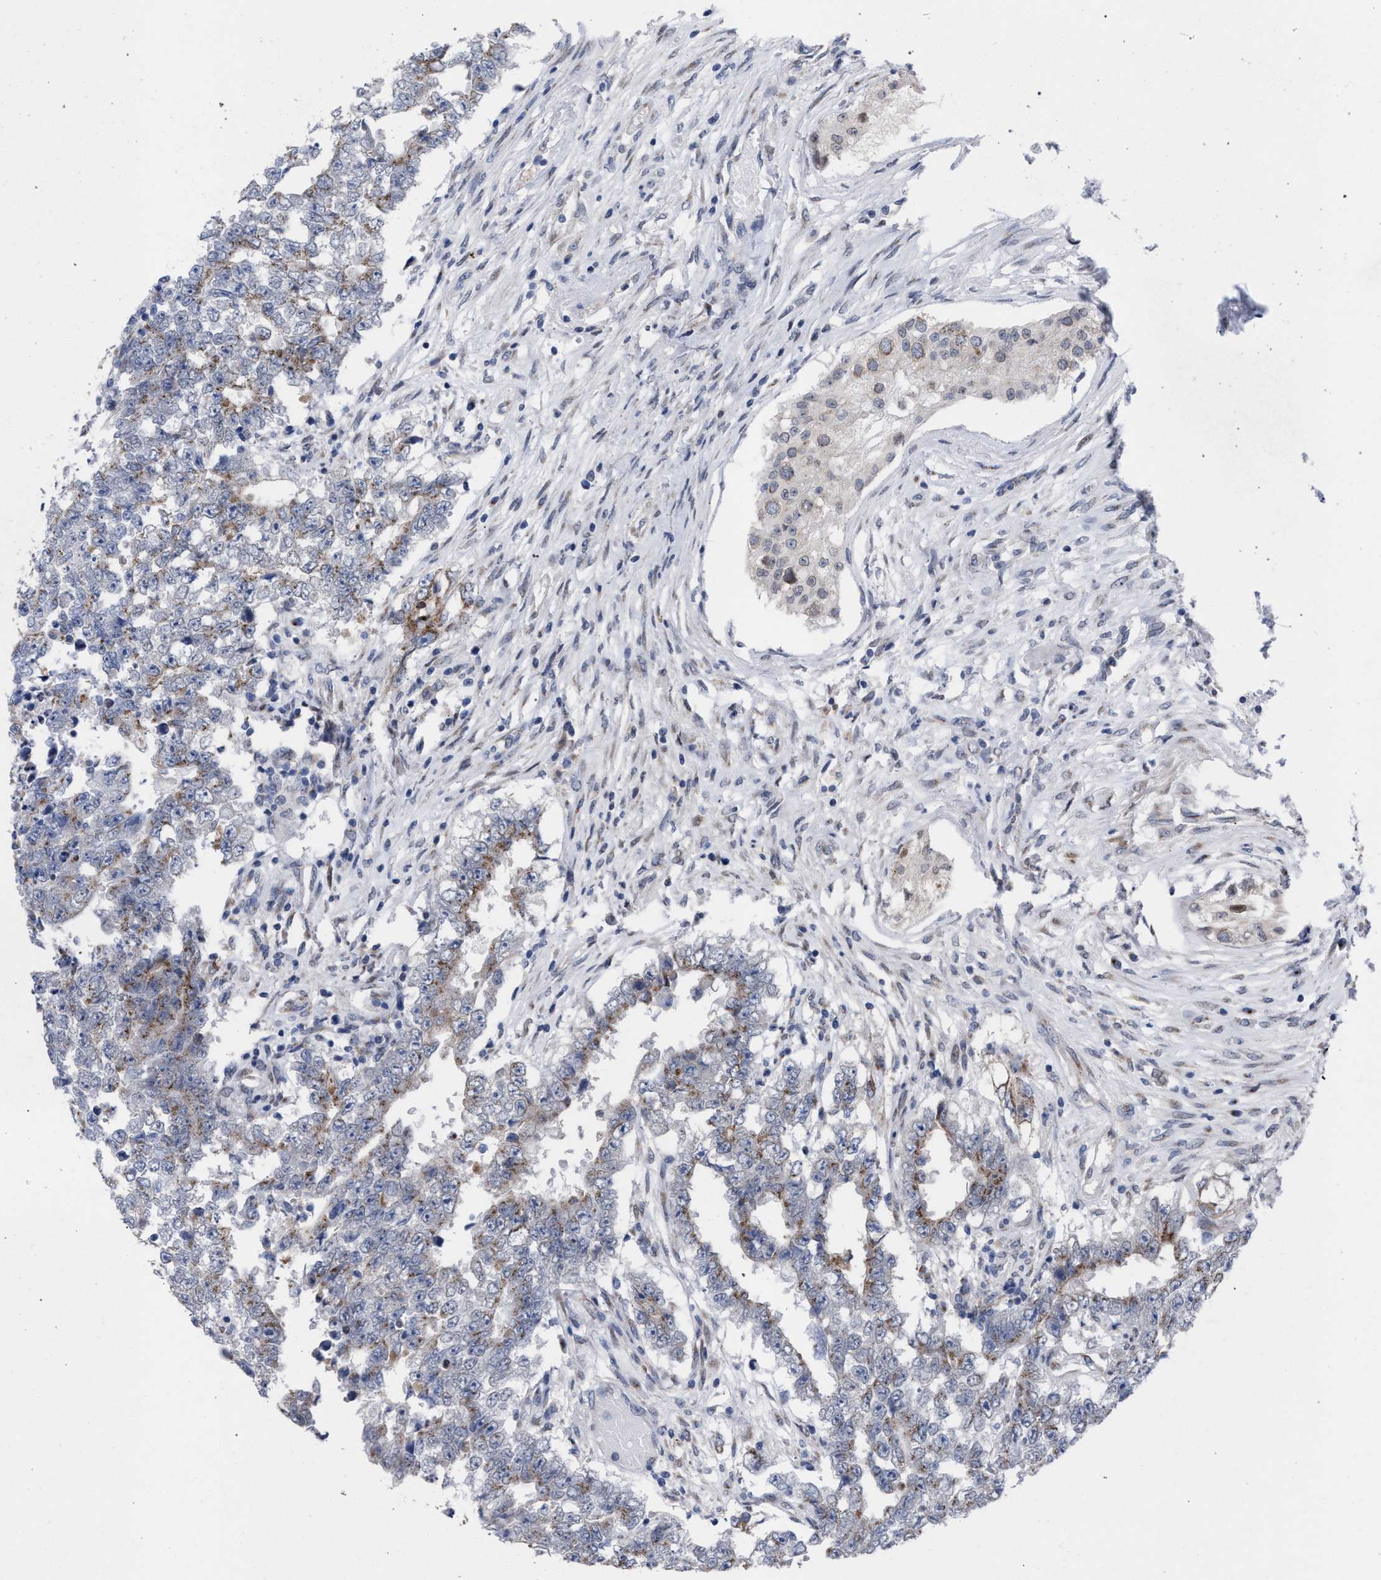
{"staining": {"intensity": "weak", "quantity": "25%-75%", "location": "cytoplasmic/membranous"}, "tissue": "testis cancer", "cell_type": "Tumor cells", "image_type": "cancer", "snomed": [{"axis": "morphology", "description": "Carcinoma, Embryonal, NOS"}, {"axis": "topography", "description": "Testis"}], "caption": "An image of testis embryonal carcinoma stained for a protein exhibits weak cytoplasmic/membranous brown staining in tumor cells.", "gene": "GOLGA2", "patient": {"sex": "male", "age": 25}}